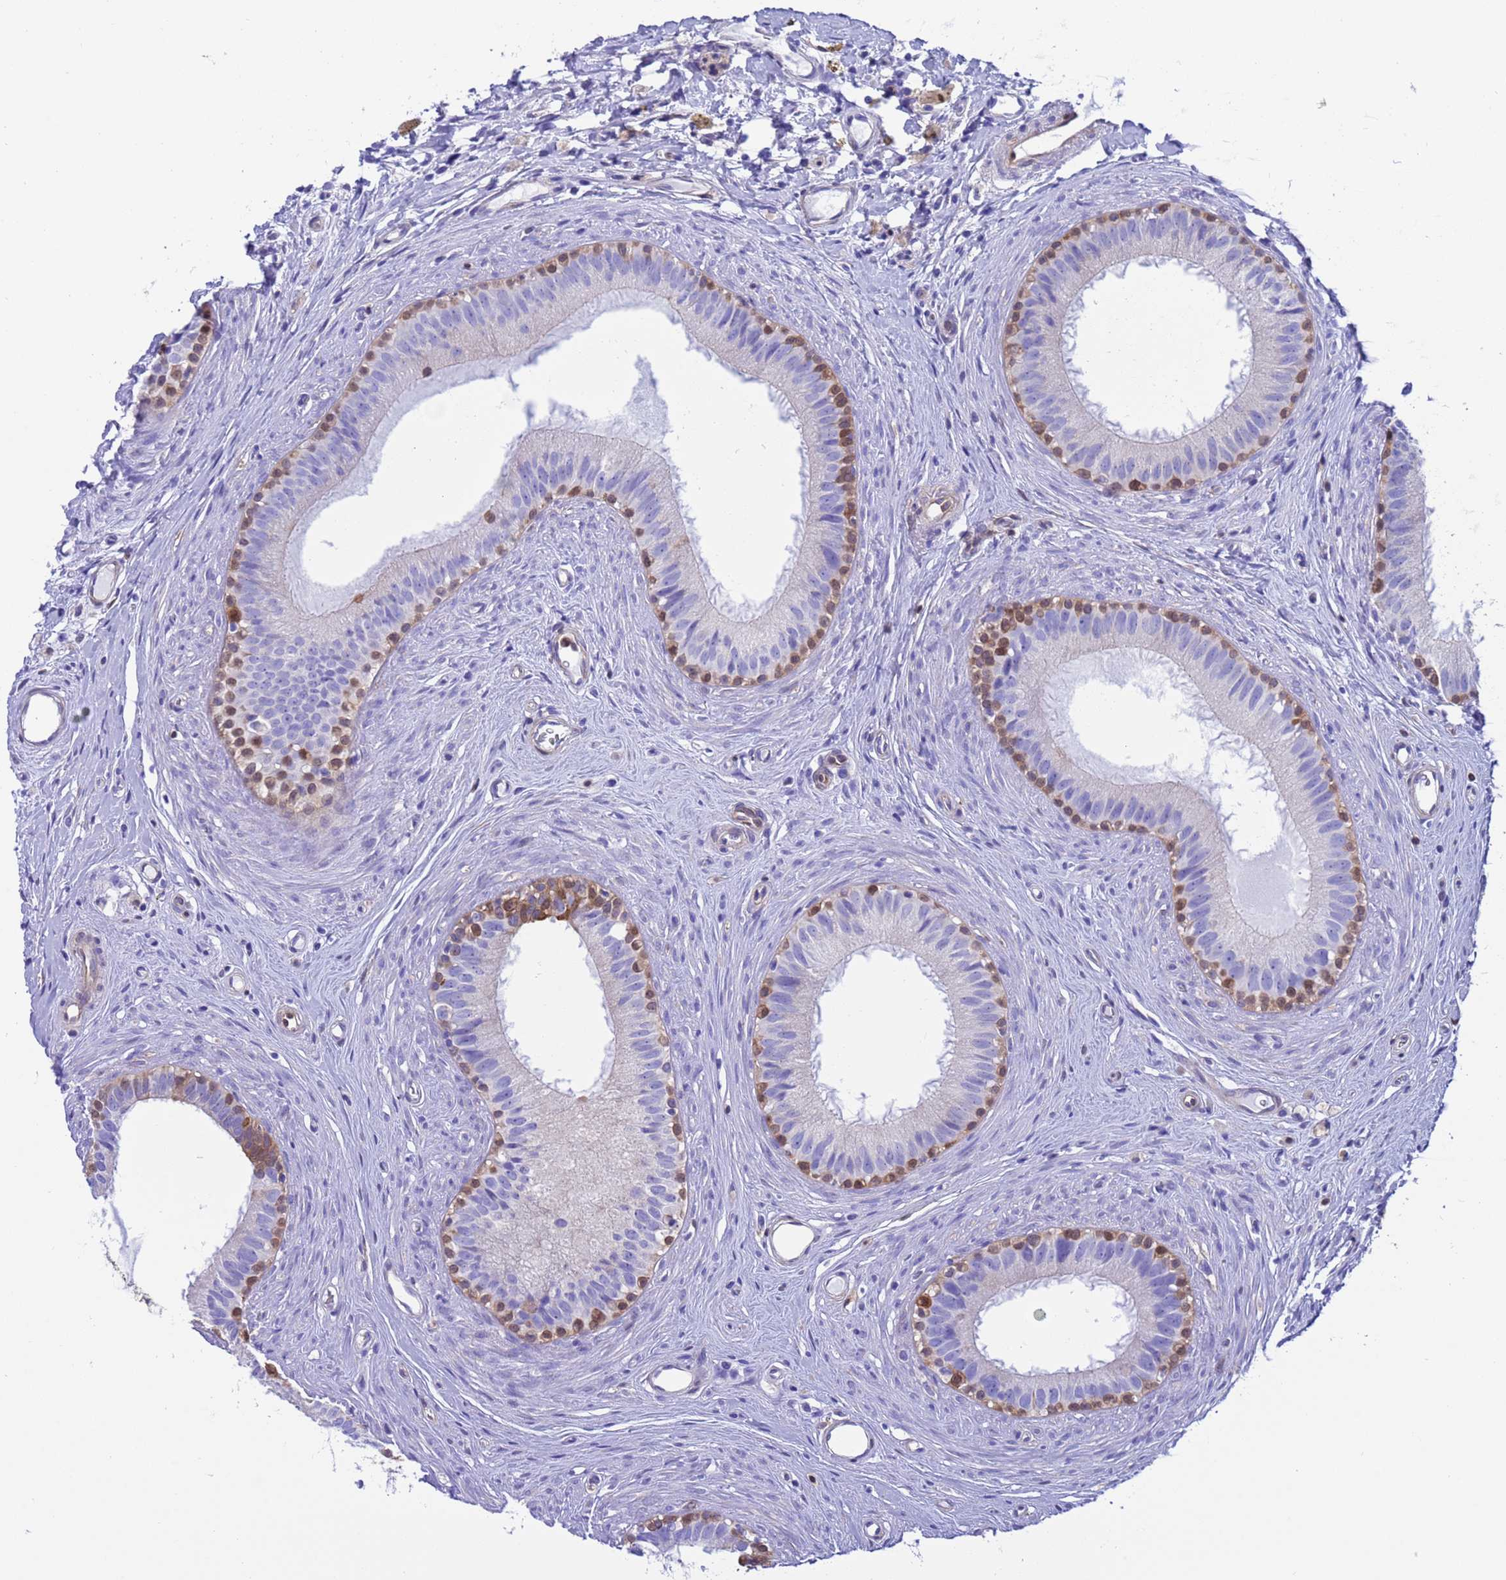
{"staining": {"intensity": "moderate", "quantity": "<25%", "location": "cytoplasmic/membranous,nuclear"}, "tissue": "epididymis", "cell_type": "Glandular cells", "image_type": "normal", "snomed": [{"axis": "morphology", "description": "Normal tissue, NOS"}, {"axis": "topography", "description": "Epididymis"}], "caption": "Normal epididymis was stained to show a protein in brown. There is low levels of moderate cytoplasmic/membranous,nuclear staining in approximately <25% of glandular cells.", "gene": "C6orf47", "patient": {"sex": "male", "age": 80}}